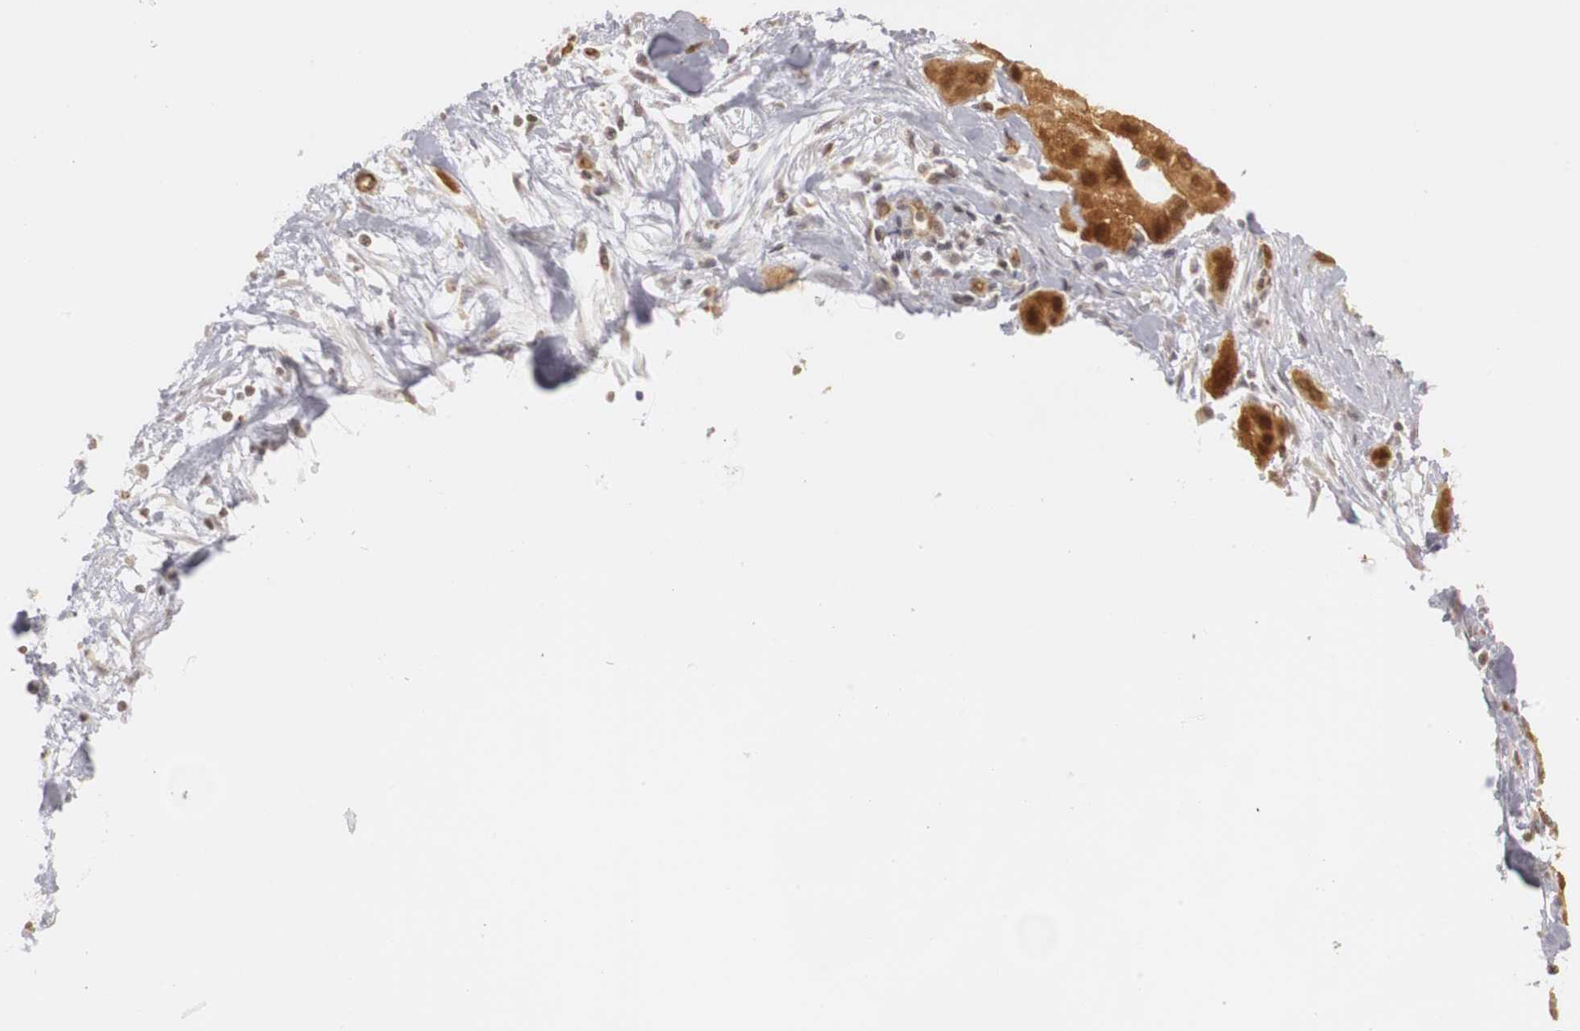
{"staining": {"intensity": "strong", "quantity": ">75%", "location": "cytoplasmic/membranous,nuclear"}, "tissue": "pancreatic cancer", "cell_type": "Tumor cells", "image_type": "cancer", "snomed": [{"axis": "morphology", "description": "Adenocarcinoma, NOS"}, {"axis": "topography", "description": "Pancreas"}], "caption": "About >75% of tumor cells in human pancreatic adenocarcinoma demonstrate strong cytoplasmic/membranous and nuclear protein expression as visualized by brown immunohistochemical staining.", "gene": "PLEKHA1", "patient": {"sex": "female", "age": 60}}